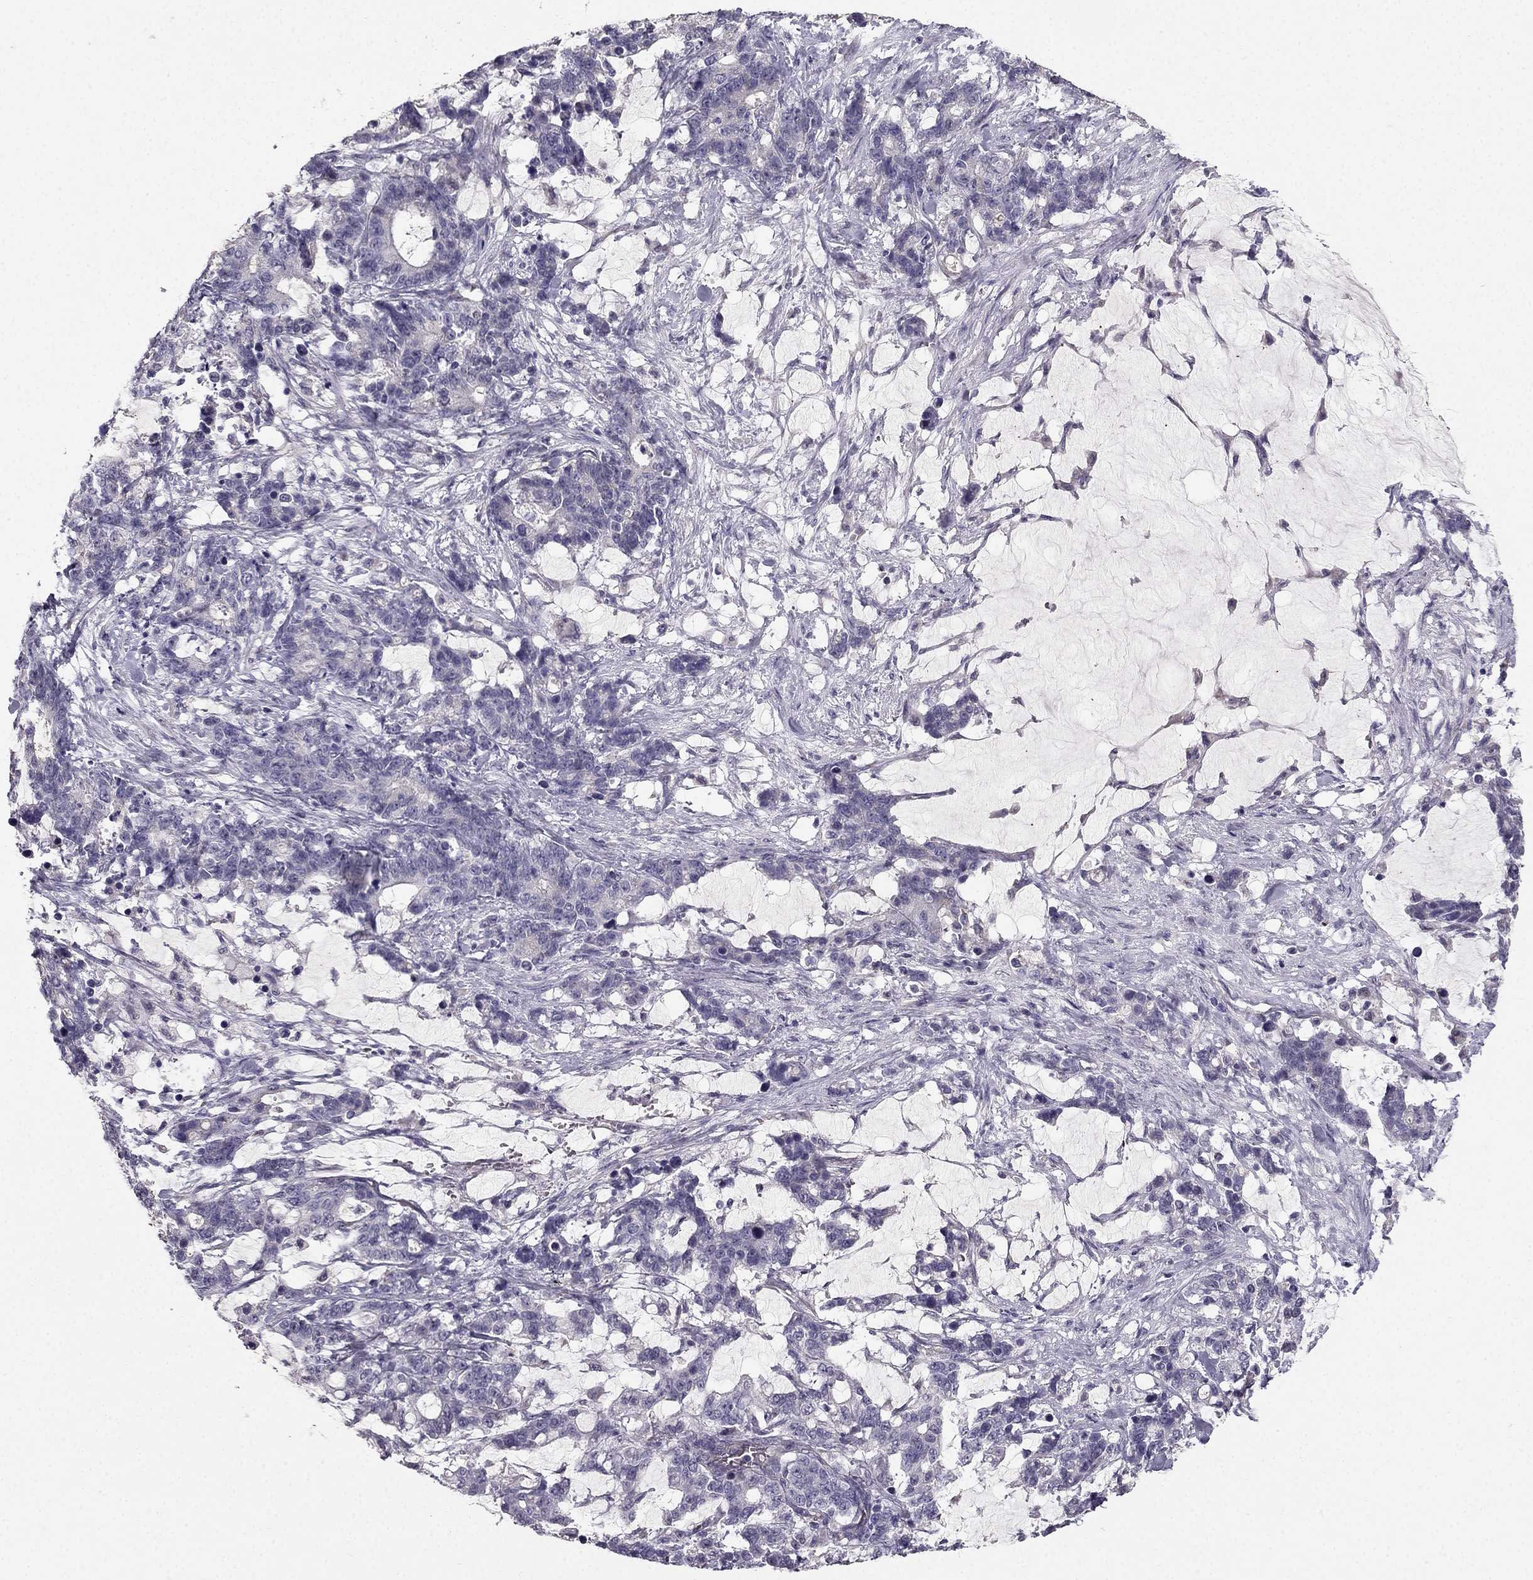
{"staining": {"intensity": "negative", "quantity": "none", "location": "none"}, "tissue": "stomach cancer", "cell_type": "Tumor cells", "image_type": "cancer", "snomed": [{"axis": "morphology", "description": "Normal tissue, NOS"}, {"axis": "morphology", "description": "Adenocarcinoma, NOS"}, {"axis": "topography", "description": "Stomach"}], "caption": "DAB (3,3'-diaminobenzidine) immunohistochemical staining of stomach adenocarcinoma demonstrates no significant staining in tumor cells.", "gene": "TSPYL5", "patient": {"sex": "female", "age": 64}}